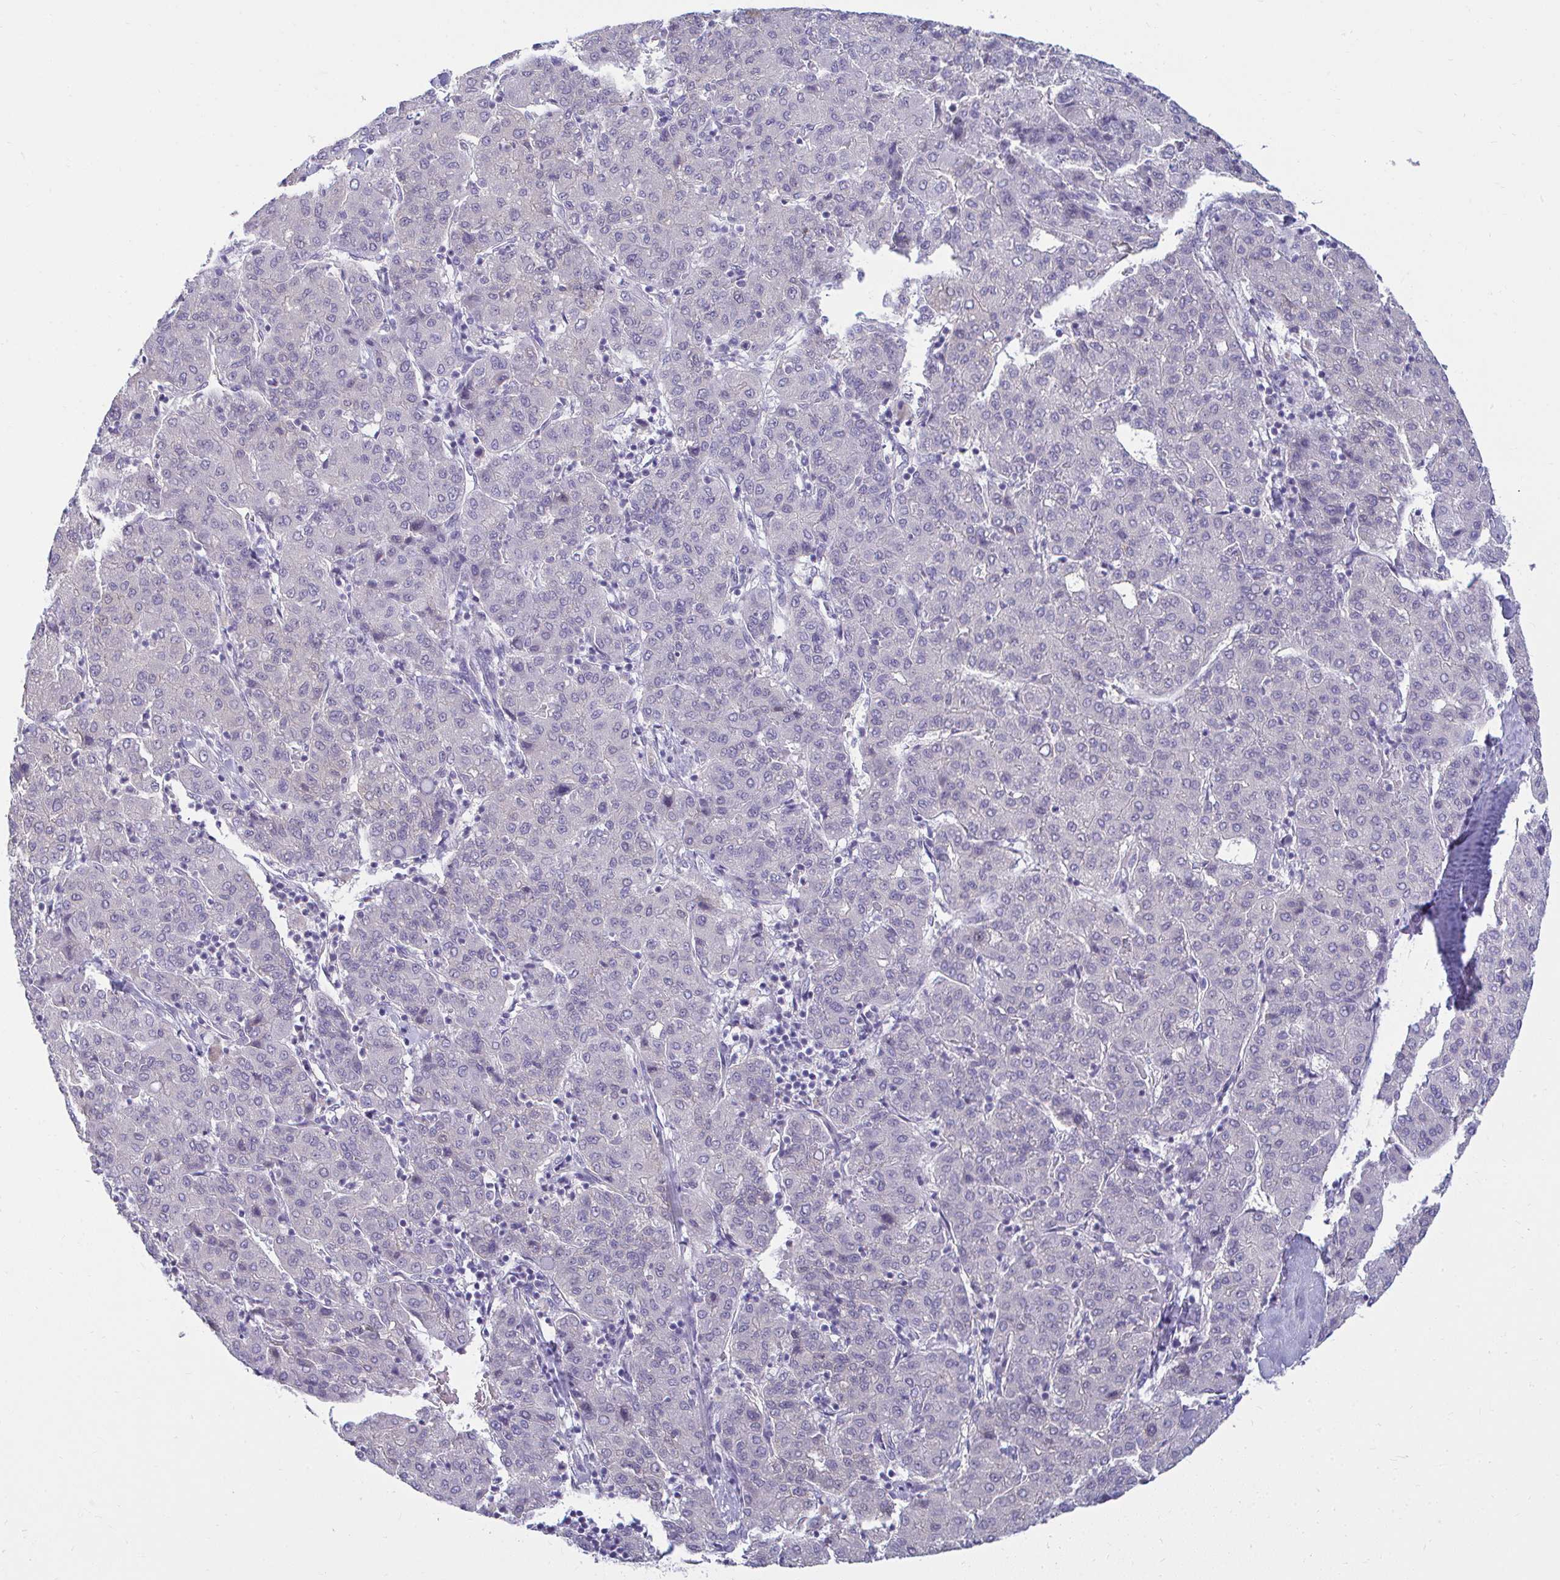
{"staining": {"intensity": "negative", "quantity": "none", "location": "none"}, "tissue": "liver cancer", "cell_type": "Tumor cells", "image_type": "cancer", "snomed": [{"axis": "morphology", "description": "Carcinoma, Hepatocellular, NOS"}, {"axis": "topography", "description": "Liver"}], "caption": "Immunohistochemical staining of human liver hepatocellular carcinoma reveals no significant staining in tumor cells.", "gene": "CSE1L", "patient": {"sex": "male", "age": 65}}